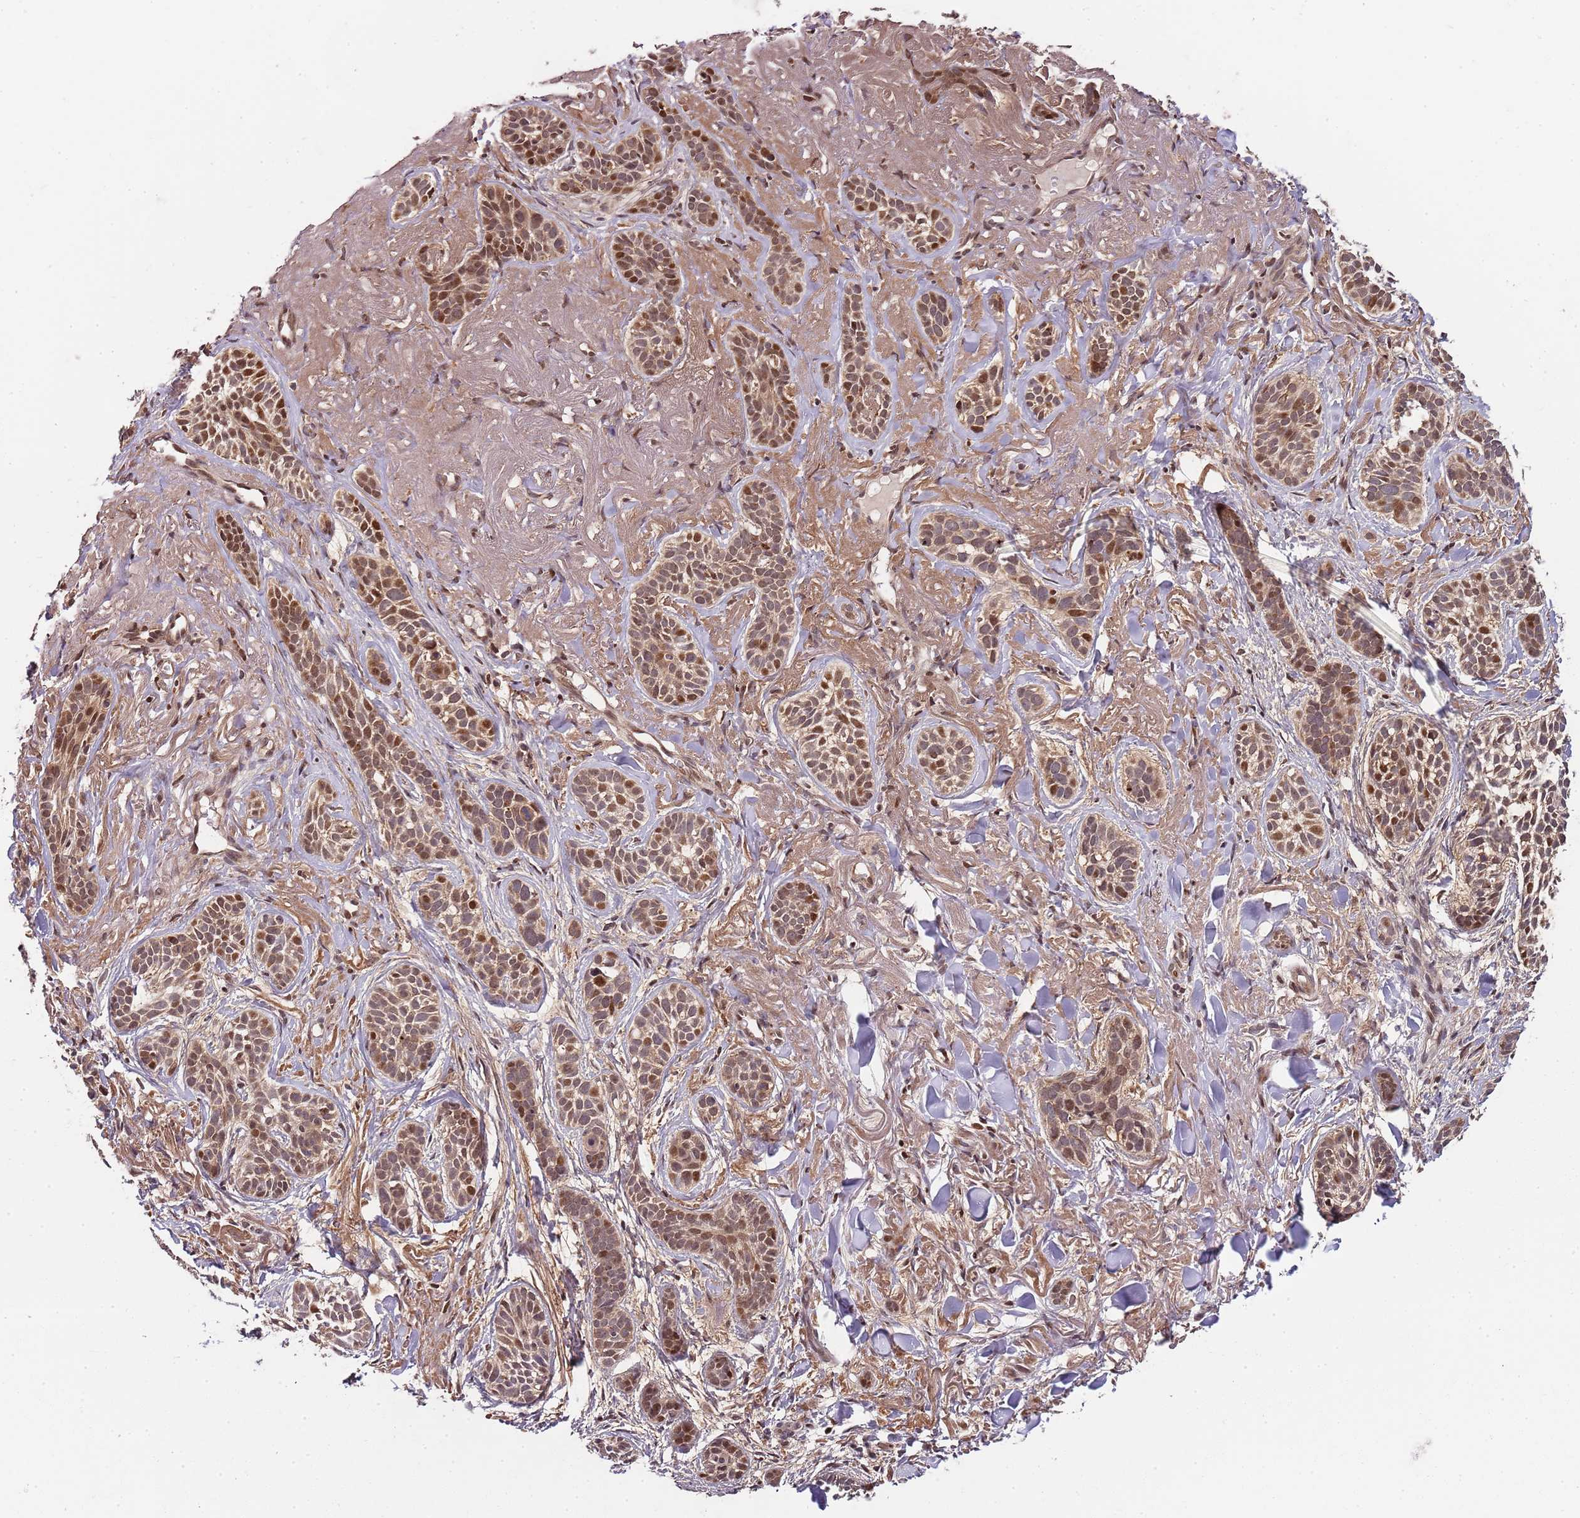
{"staining": {"intensity": "moderate", "quantity": ">75%", "location": "cytoplasmic/membranous,nuclear"}, "tissue": "skin cancer", "cell_type": "Tumor cells", "image_type": "cancer", "snomed": [{"axis": "morphology", "description": "Basal cell carcinoma"}, {"axis": "topography", "description": "Skin"}], "caption": "A photomicrograph of human basal cell carcinoma (skin) stained for a protein reveals moderate cytoplasmic/membranous and nuclear brown staining in tumor cells. (DAB IHC, brown staining for protein, blue staining for nuclei).", "gene": "EDC3", "patient": {"sex": "male", "age": 71}}